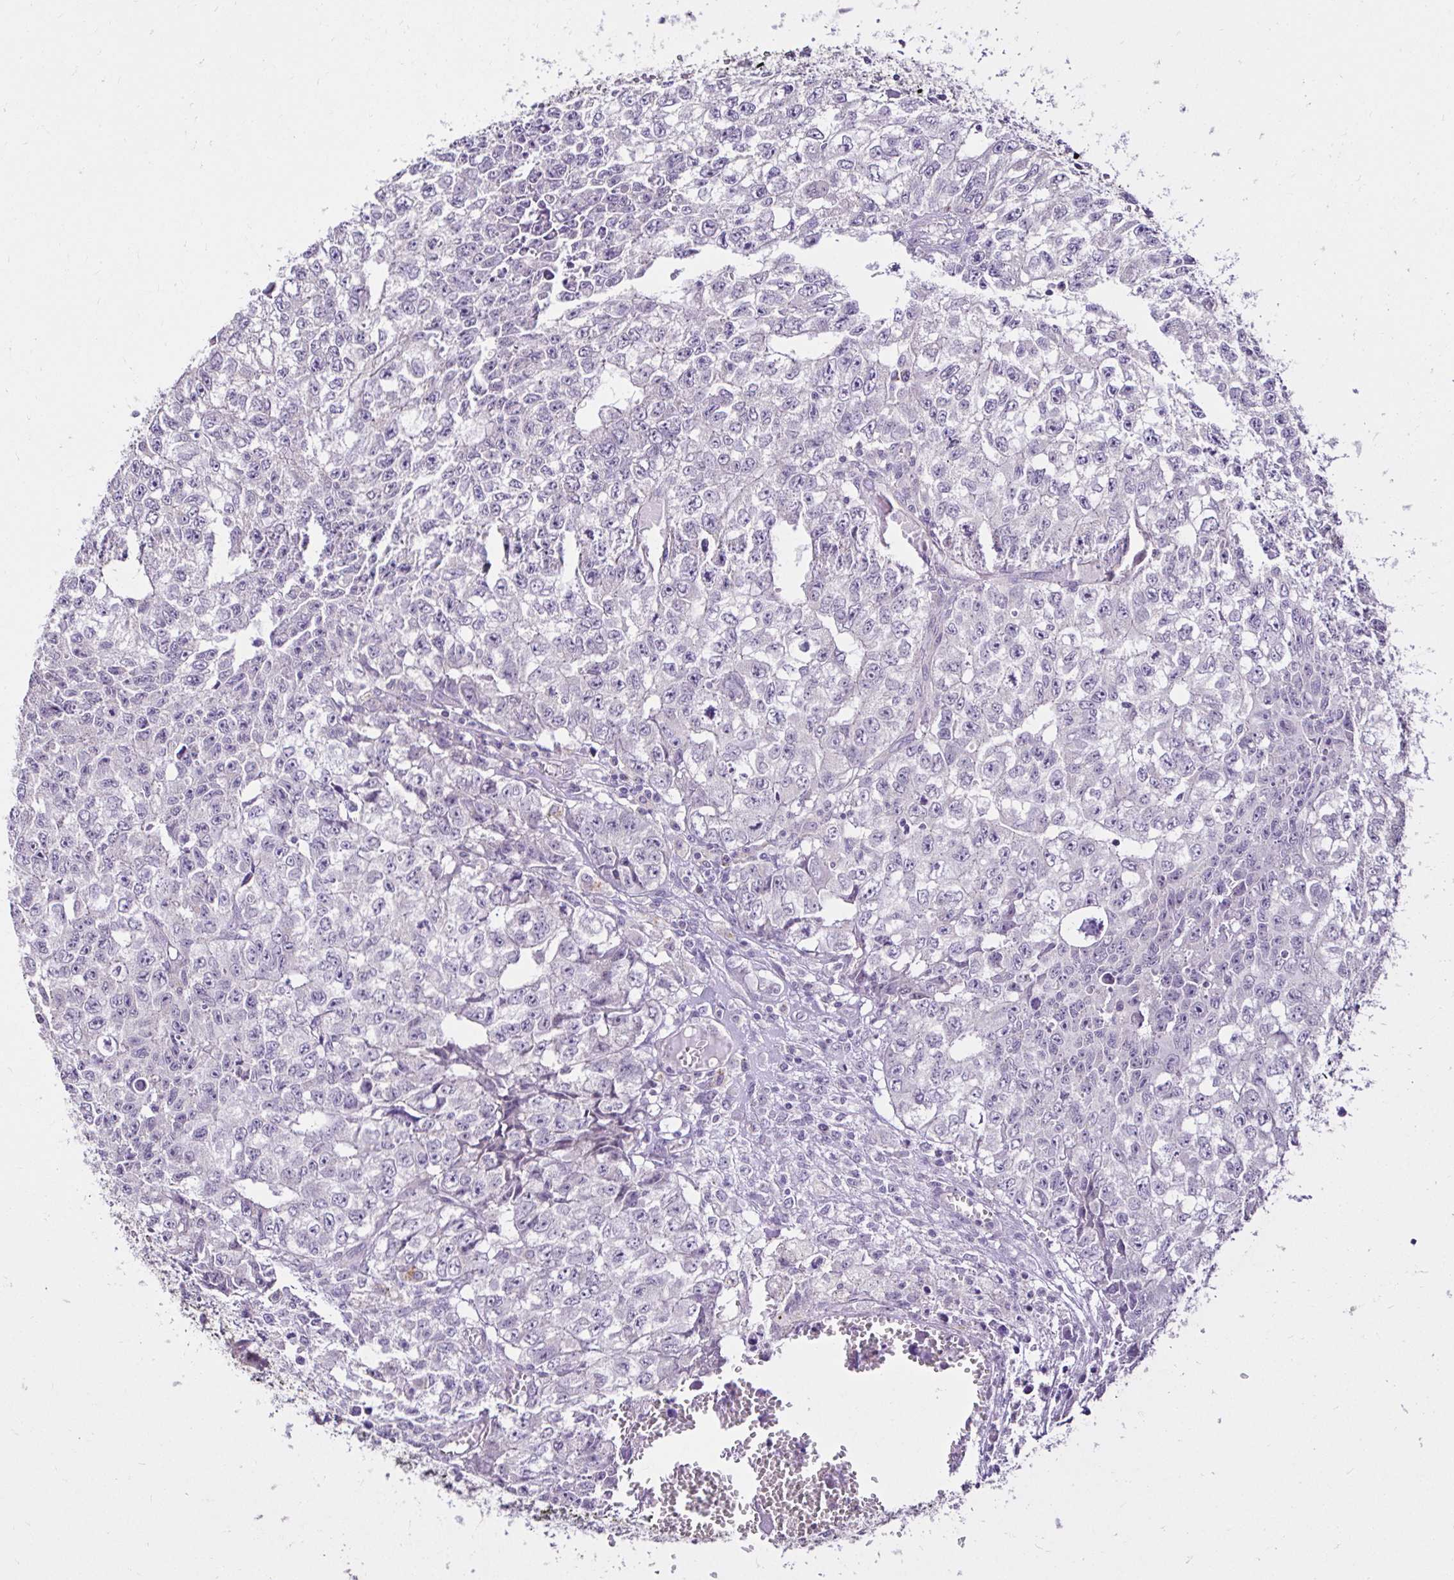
{"staining": {"intensity": "negative", "quantity": "none", "location": "none"}, "tissue": "testis cancer", "cell_type": "Tumor cells", "image_type": "cancer", "snomed": [{"axis": "morphology", "description": "Carcinoma, Embryonal, NOS"}, {"axis": "morphology", "description": "Teratoma, malignant, NOS"}, {"axis": "topography", "description": "Testis"}], "caption": "Immunohistochemical staining of malignant teratoma (testis) shows no significant positivity in tumor cells.", "gene": "KIAA1210", "patient": {"sex": "male", "age": 24}}